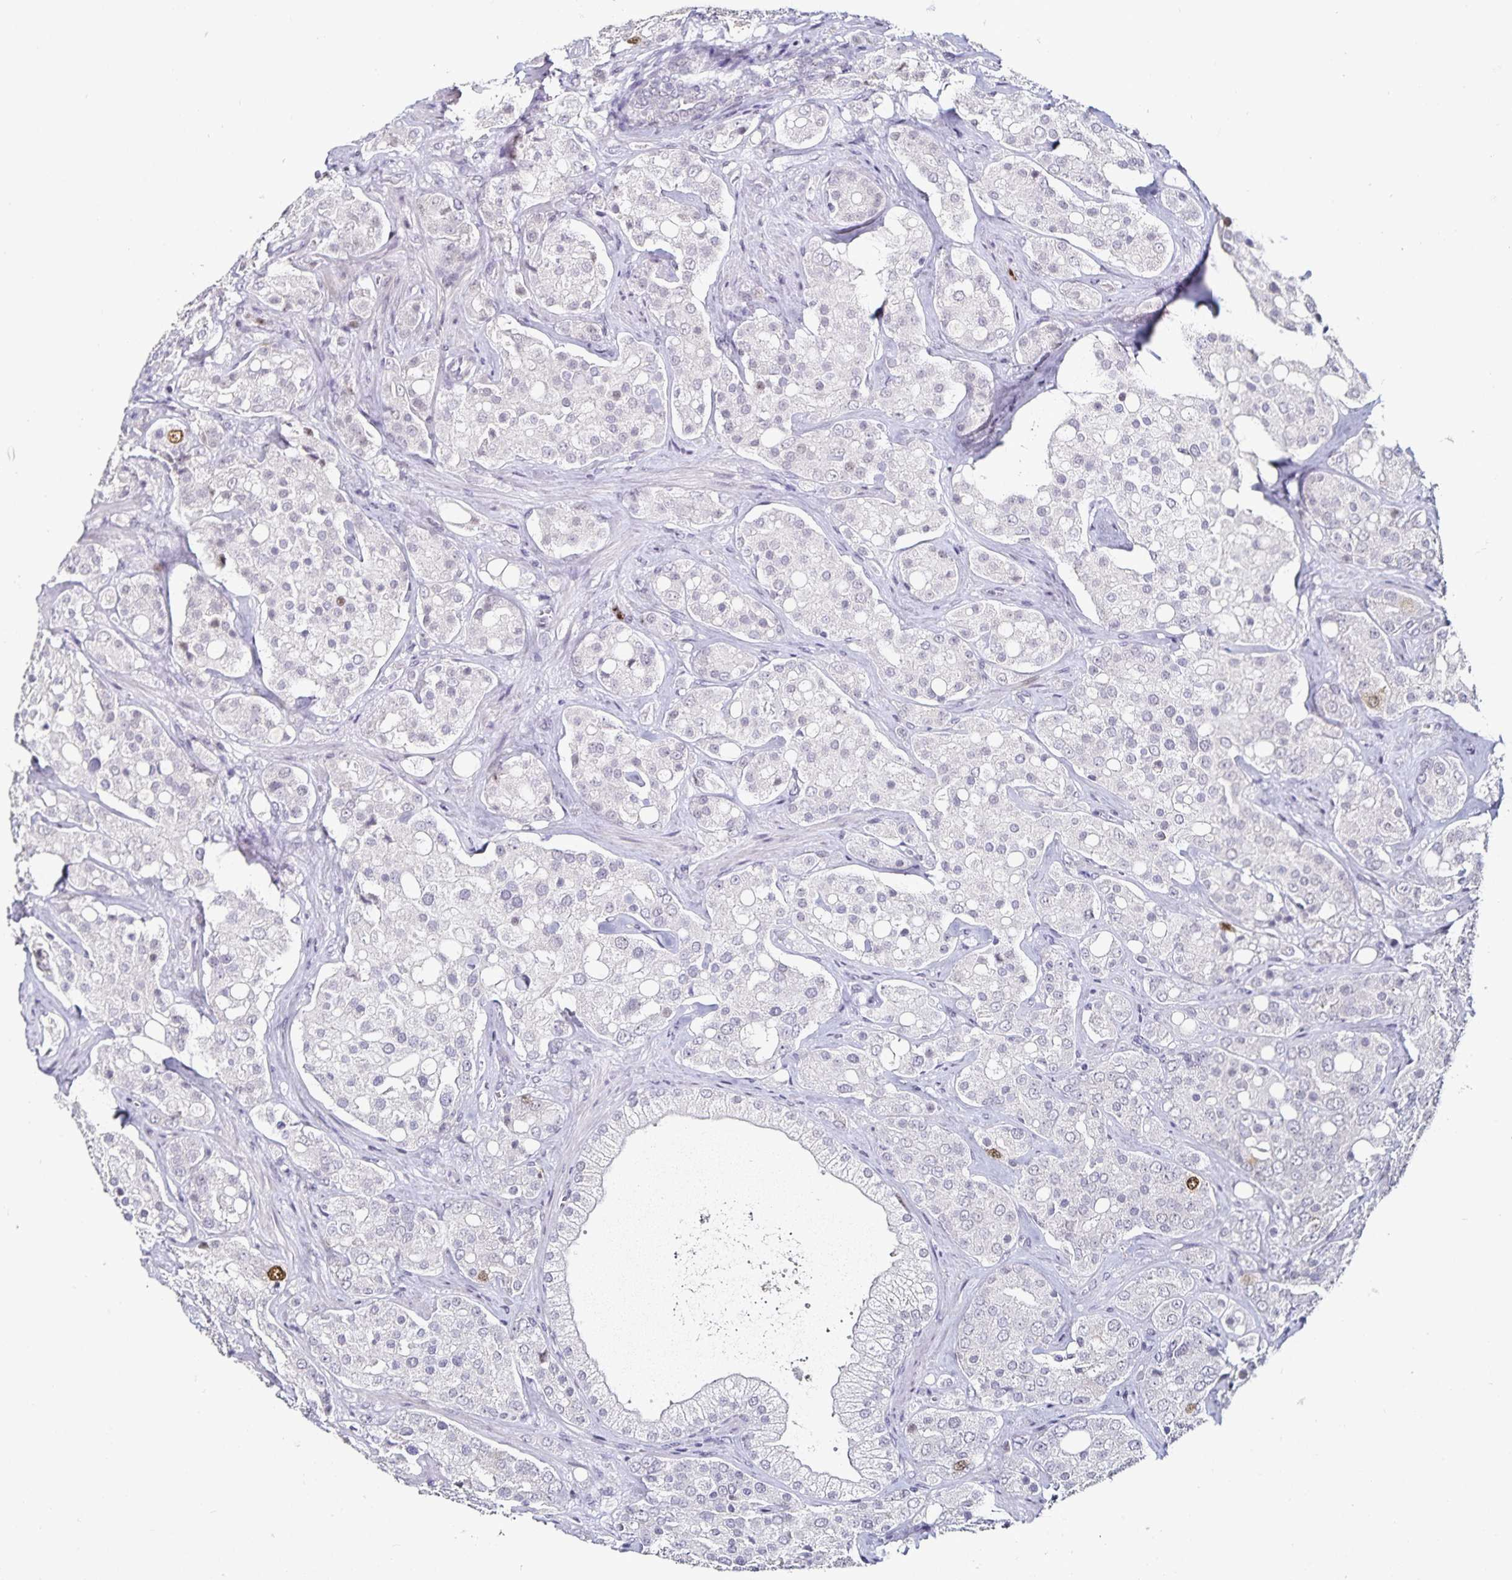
{"staining": {"intensity": "strong", "quantity": "<25%", "location": "nuclear"}, "tissue": "prostate cancer", "cell_type": "Tumor cells", "image_type": "cancer", "snomed": [{"axis": "morphology", "description": "Adenocarcinoma, High grade"}, {"axis": "topography", "description": "Prostate"}], "caption": "A medium amount of strong nuclear positivity is present in approximately <25% of tumor cells in prostate cancer (adenocarcinoma (high-grade)) tissue. (DAB (3,3'-diaminobenzidine) IHC, brown staining for protein, blue staining for nuclei).", "gene": "ANLN", "patient": {"sex": "male", "age": 67}}